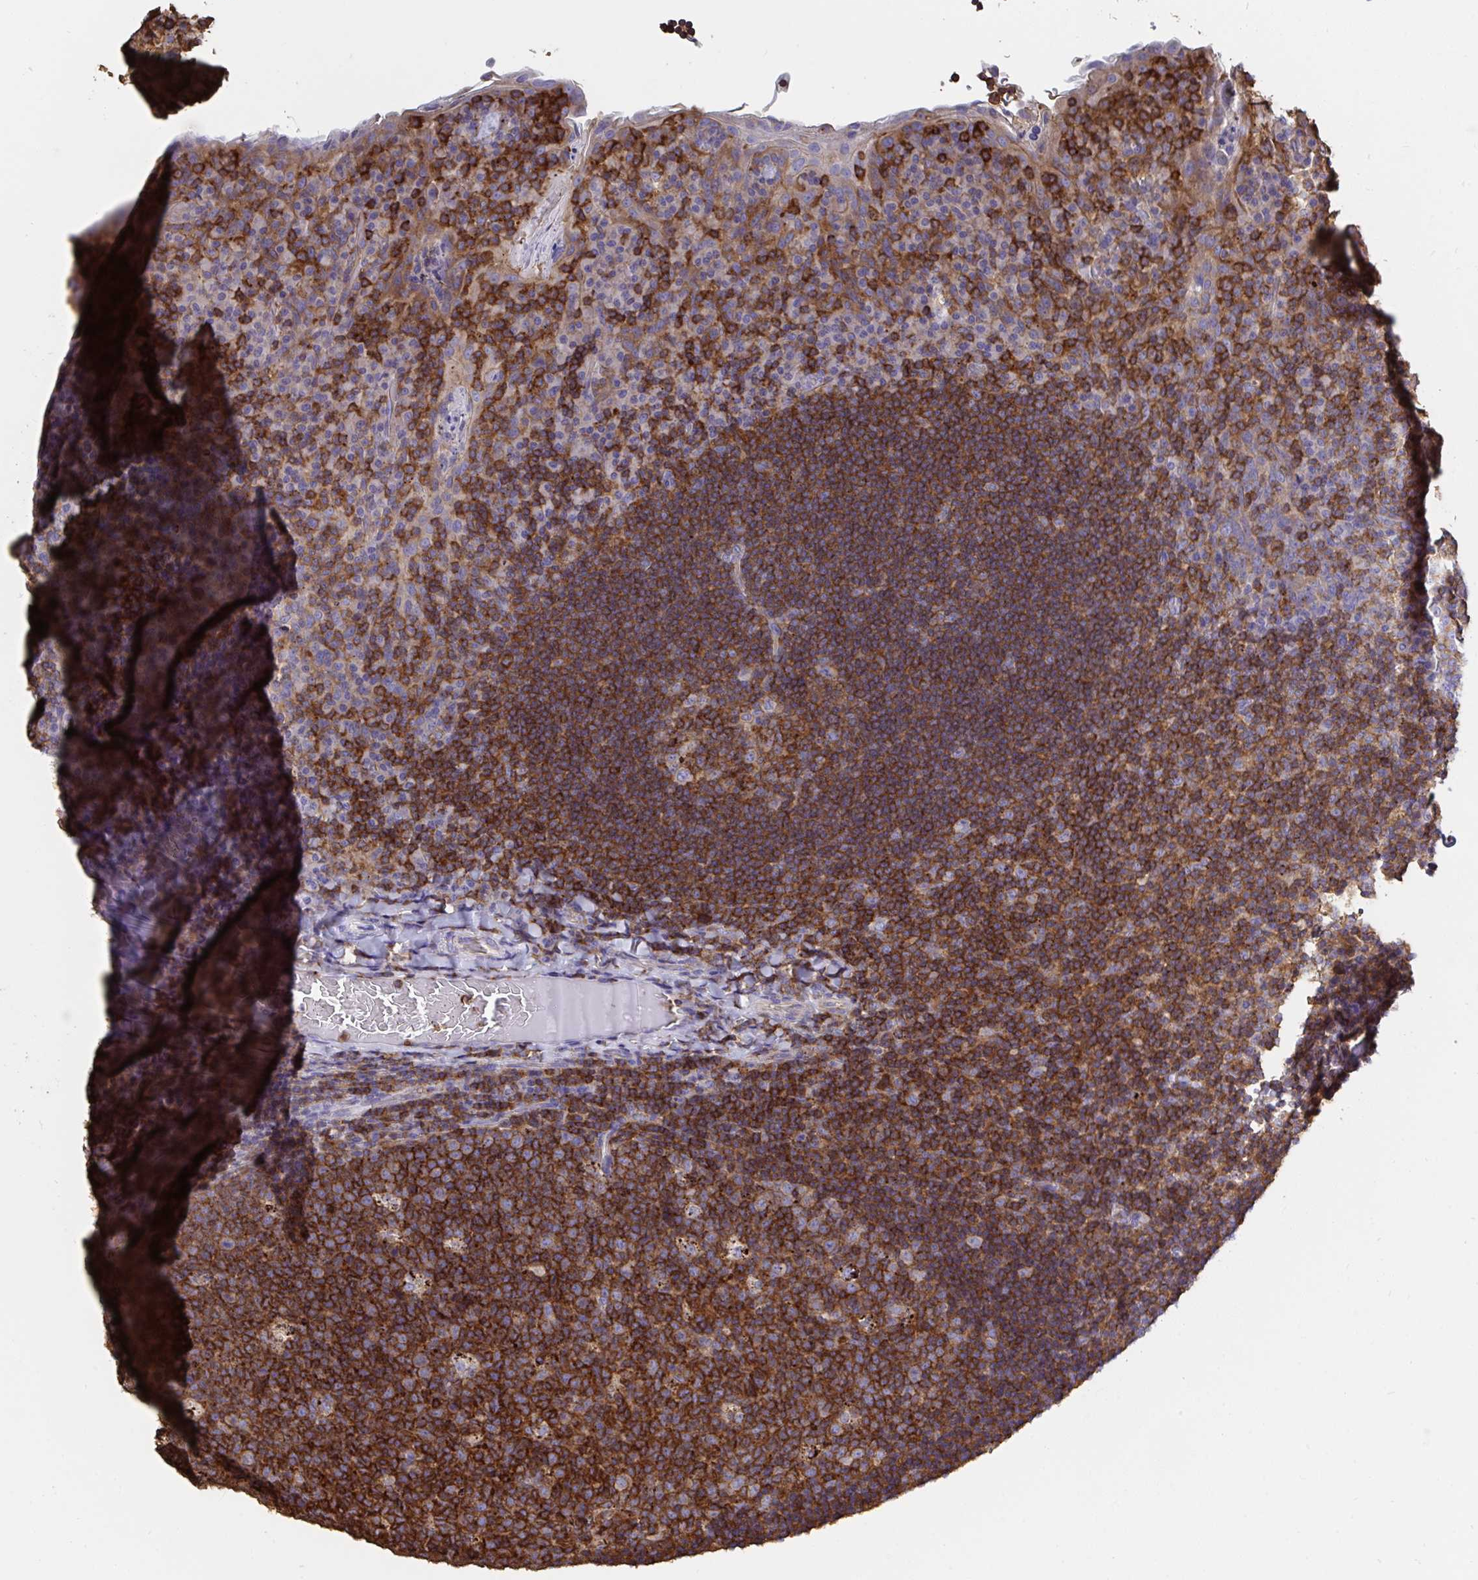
{"staining": {"intensity": "strong", "quantity": ">75%", "location": "cytoplasmic/membranous"}, "tissue": "tonsil", "cell_type": "Germinal center cells", "image_type": "normal", "snomed": [{"axis": "morphology", "description": "Normal tissue, NOS"}, {"axis": "topography", "description": "Tonsil"}], "caption": "Germinal center cells exhibit high levels of strong cytoplasmic/membranous expression in about >75% of cells in benign tonsil.", "gene": "CFL1", "patient": {"sex": "male", "age": 17}}